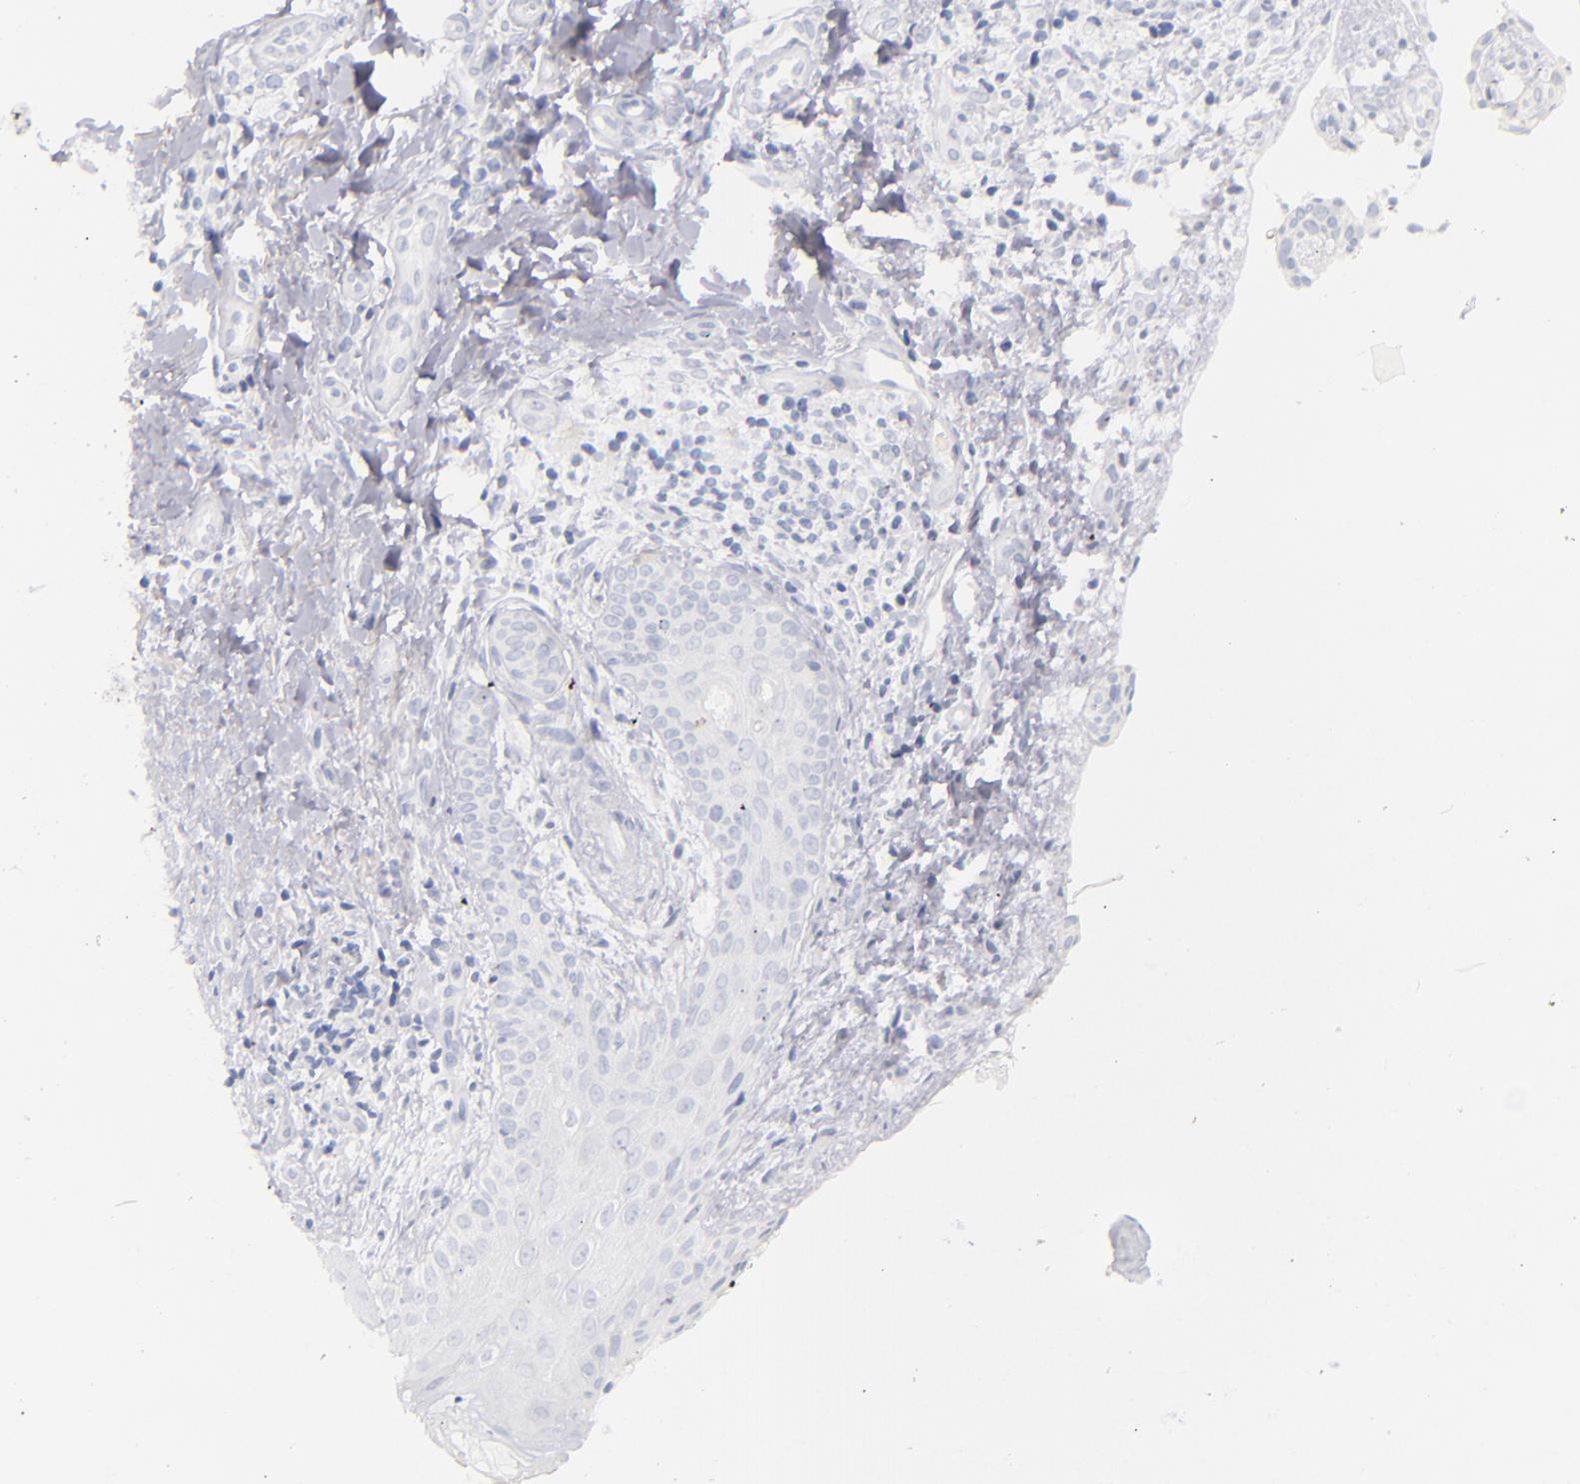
{"staining": {"intensity": "negative", "quantity": "none", "location": "none"}, "tissue": "skin cancer", "cell_type": "Tumor cells", "image_type": "cancer", "snomed": [{"axis": "morphology", "description": "Basal cell carcinoma"}, {"axis": "topography", "description": "Skin"}], "caption": "The micrograph shows no significant staining in tumor cells of skin cancer (basal cell carcinoma).", "gene": "CD22", "patient": {"sex": "female", "age": 78}}